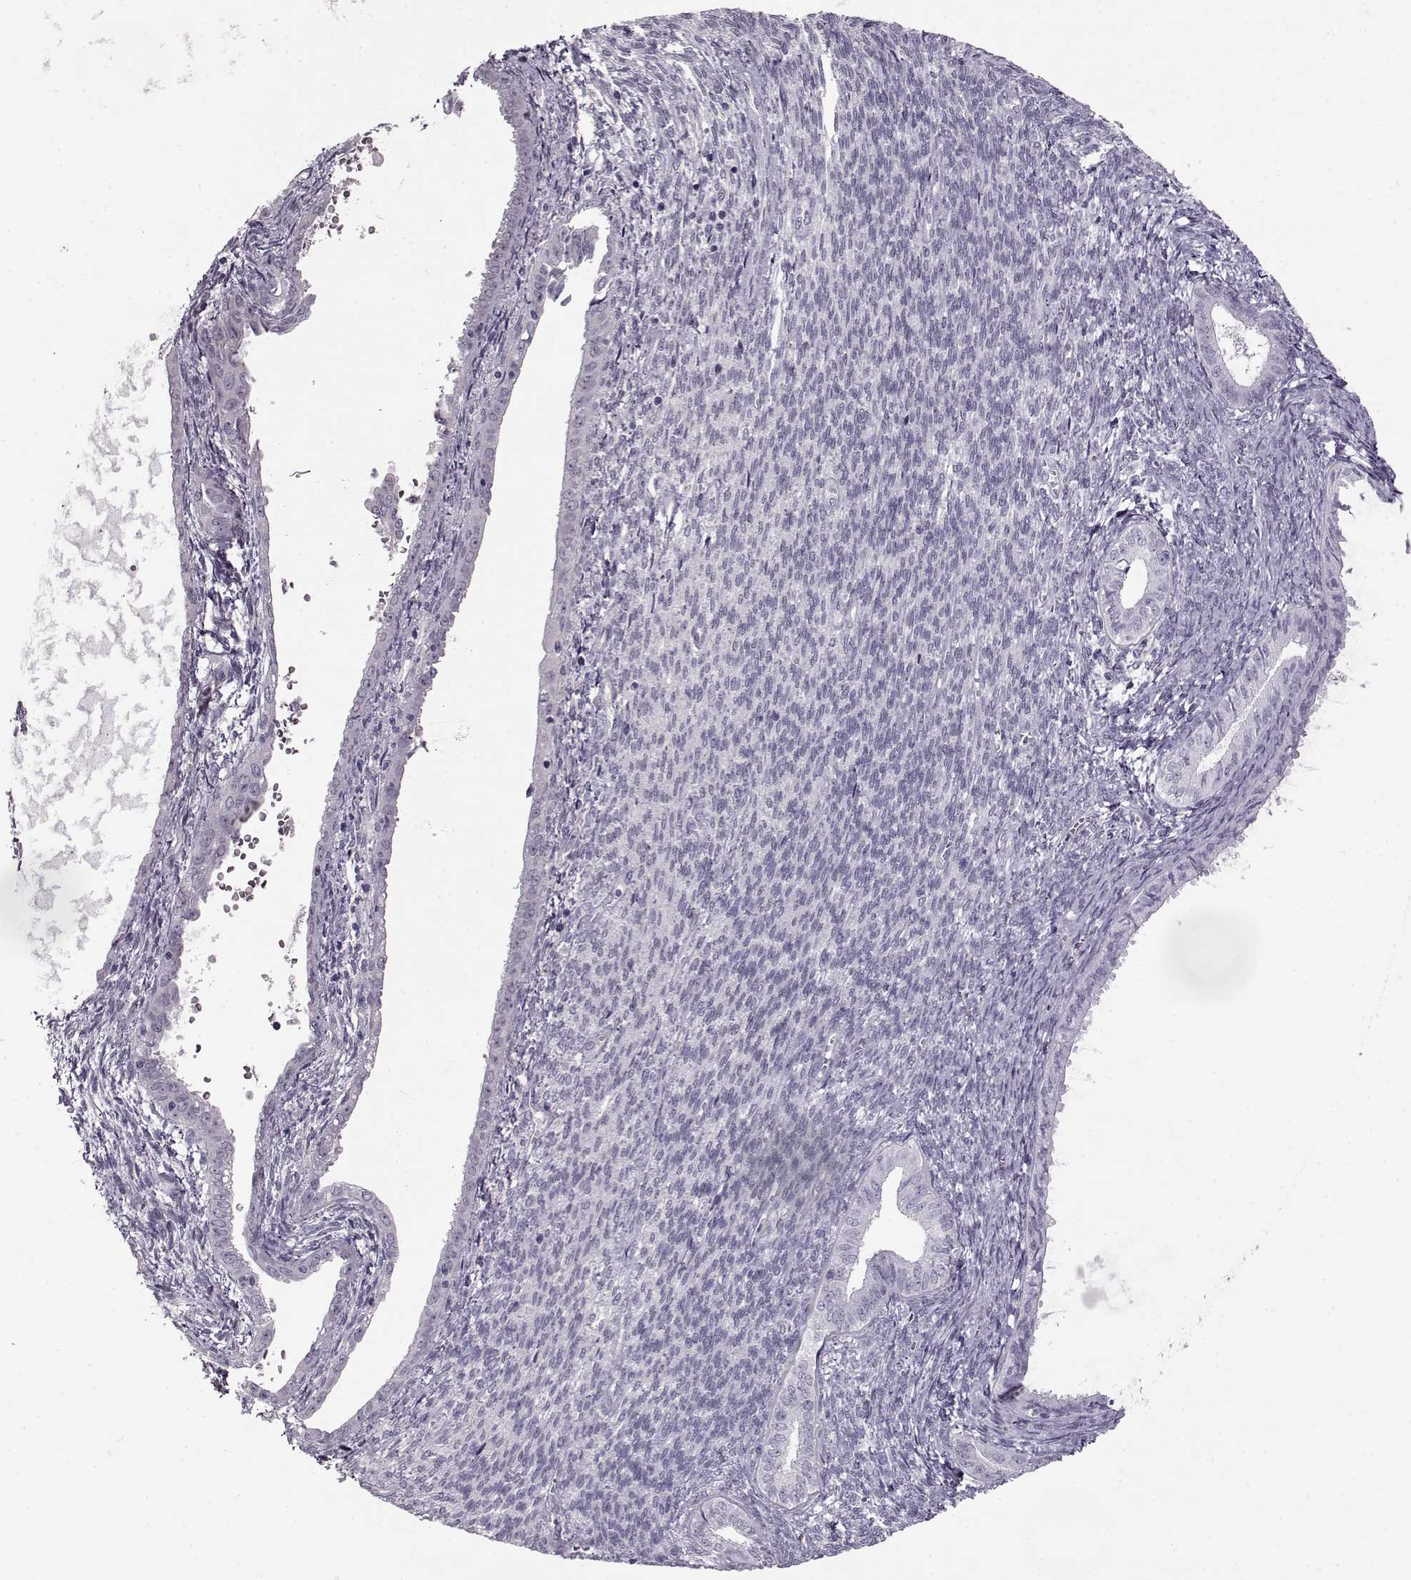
{"staining": {"intensity": "negative", "quantity": "none", "location": "none"}, "tissue": "endometrial cancer", "cell_type": "Tumor cells", "image_type": "cancer", "snomed": [{"axis": "morphology", "description": "Adenocarcinoma, NOS"}, {"axis": "topography", "description": "Endometrium"}], "caption": "A micrograph of human adenocarcinoma (endometrial) is negative for staining in tumor cells.", "gene": "FSHB", "patient": {"sex": "female", "age": 86}}